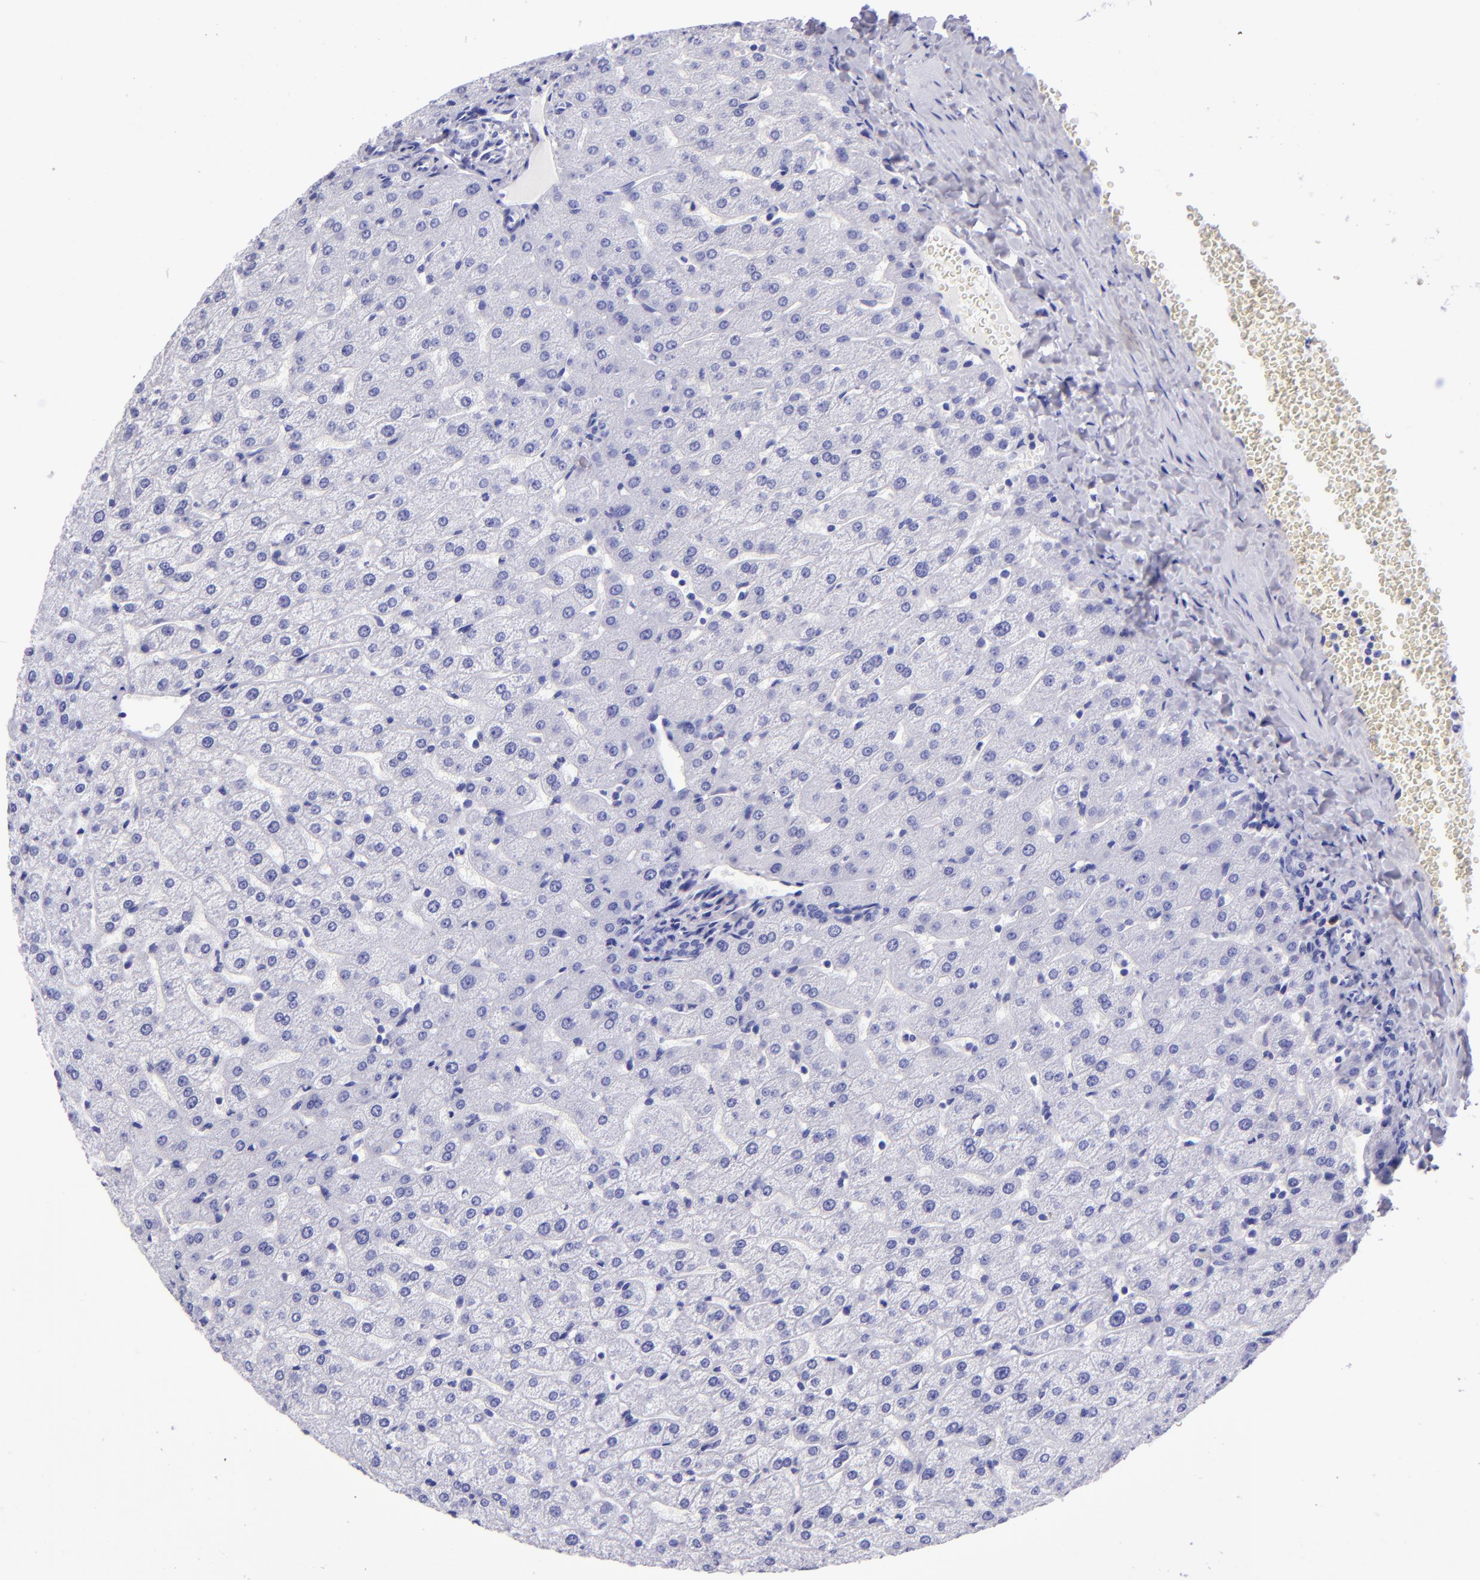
{"staining": {"intensity": "negative", "quantity": "none", "location": "none"}, "tissue": "liver", "cell_type": "Cholangiocytes", "image_type": "normal", "snomed": [{"axis": "morphology", "description": "Normal tissue, NOS"}, {"axis": "morphology", "description": "Fibrosis, NOS"}, {"axis": "topography", "description": "Liver"}], "caption": "IHC histopathology image of benign human liver stained for a protein (brown), which reveals no positivity in cholangiocytes.", "gene": "TYRP1", "patient": {"sex": "female", "age": 29}}